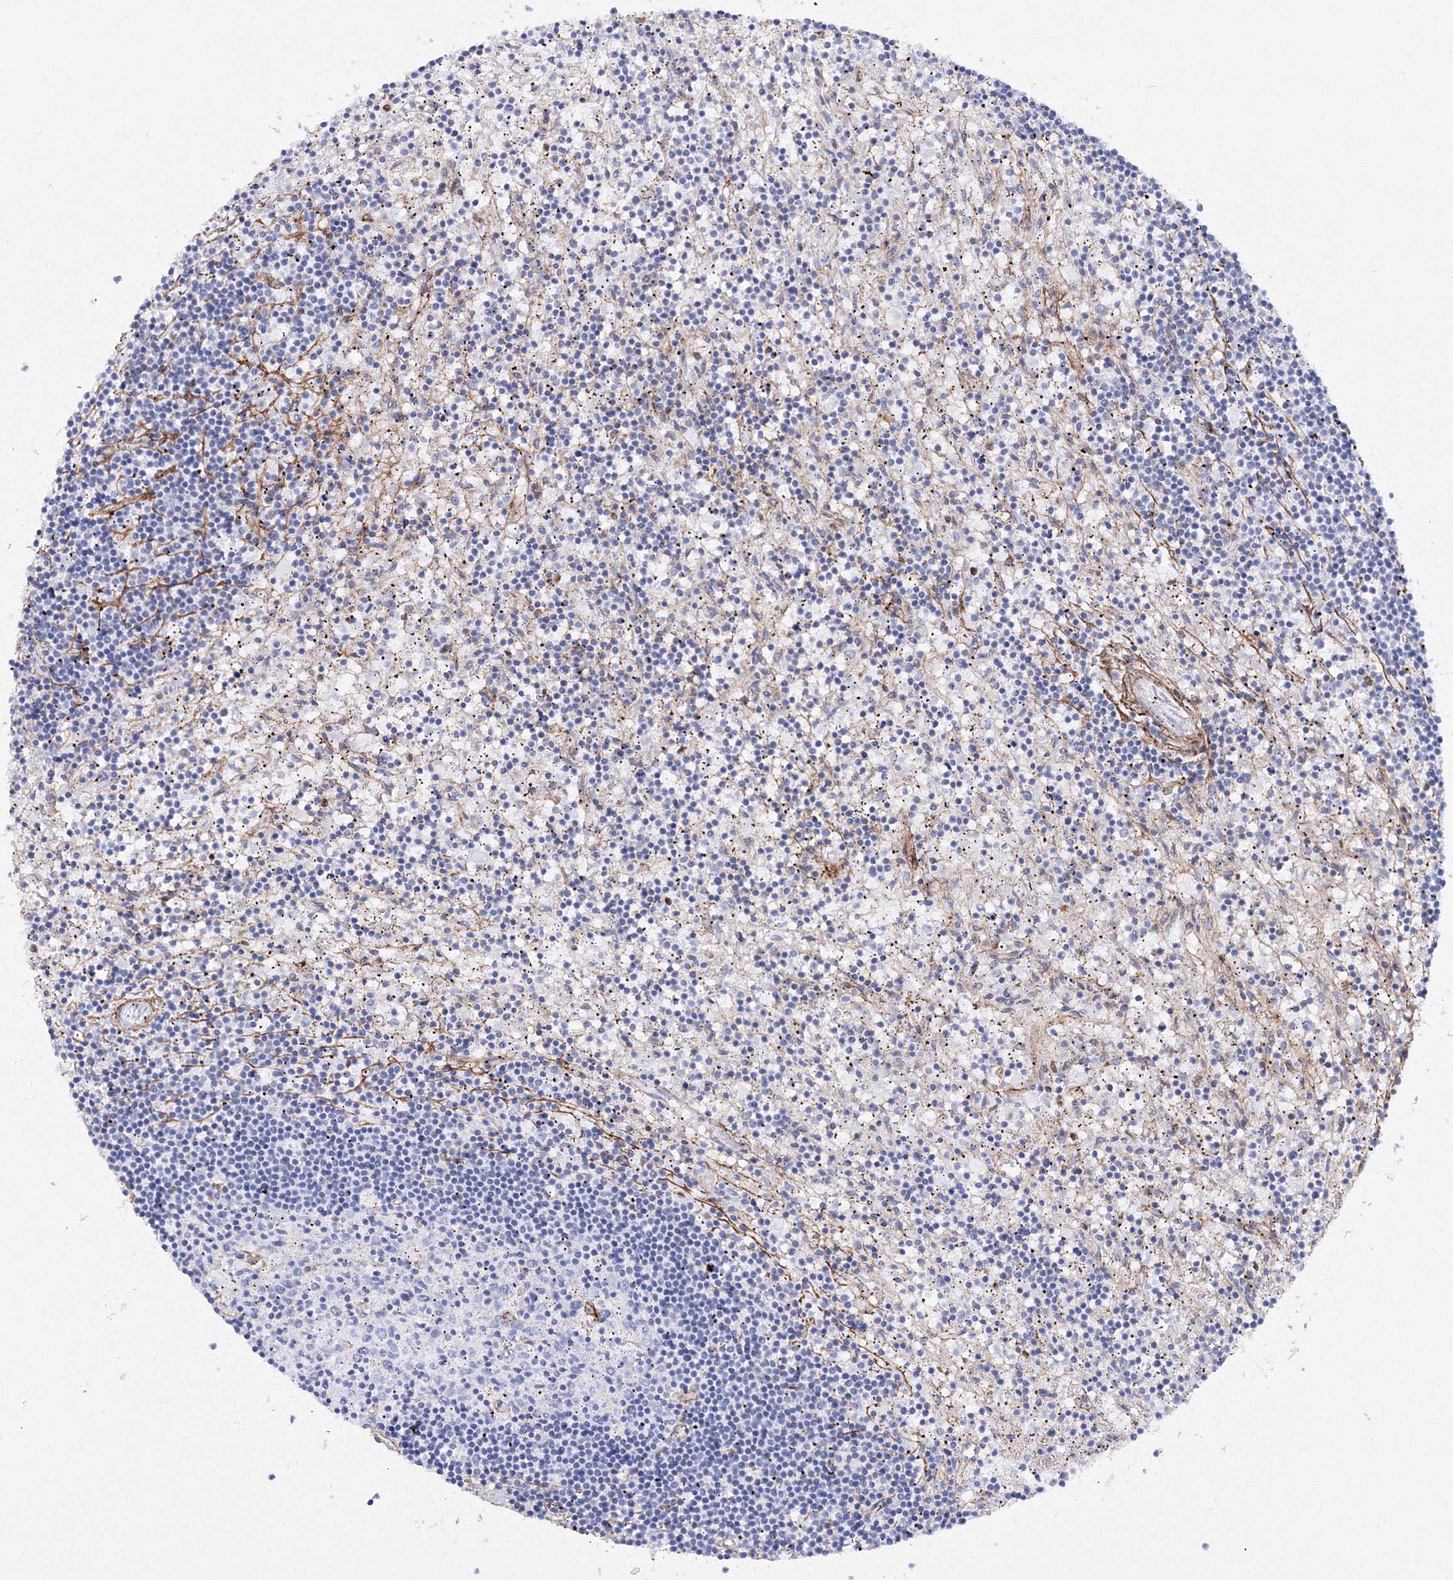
{"staining": {"intensity": "negative", "quantity": "none", "location": "none"}, "tissue": "lymphoma", "cell_type": "Tumor cells", "image_type": "cancer", "snomed": [{"axis": "morphology", "description": "Malignant lymphoma, non-Hodgkin's type, Low grade"}, {"axis": "topography", "description": "Spleen"}], "caption": "Immunohistochemistry (IHC) image of malignant lymphoma, non-Hodgkin's type (low-grade) stained for a protein (brown), which demonstrates no expression in tumor cells.", "gene": "C11orf52", "patient": {"sex": "male", "age": 76}}